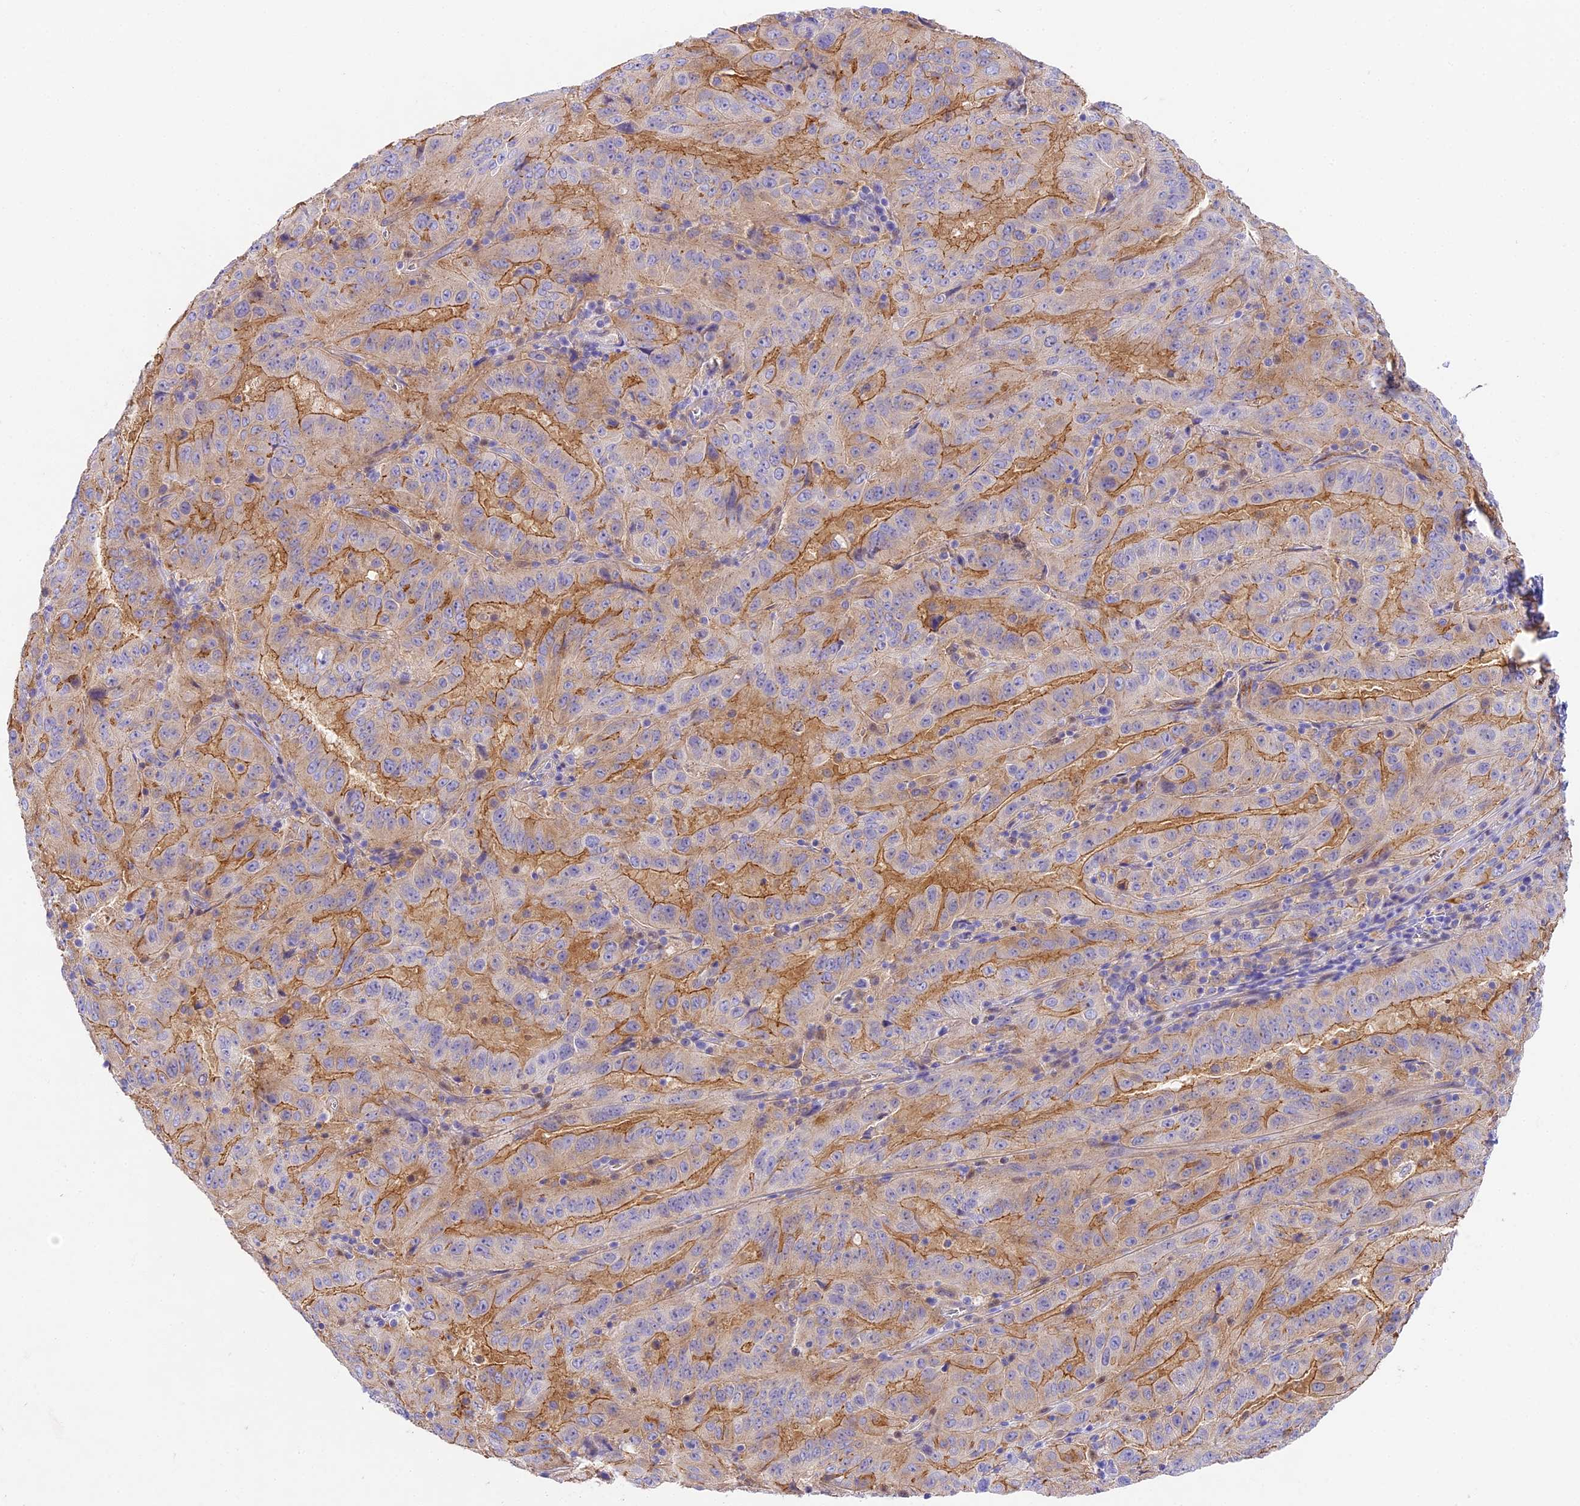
{"staining": {"intensity": "moderate", "quantity": ">75%", "location": "cytoplasmic/membranous"}, "tissue": "pancreatic cancer", "cell_type": "Tumor cells", "image_type": "cancer", "snomed": [{"axis": "morphology", "description": "Adenocarcinoma, NOS"}, {"axis": "topography", "description": "Pancreas"}], "caption": "High-magnification brightfield microscopy of pancreatic adenocarcinoma stained with DAB (brown) and counterstained with hematoxylin (blue). tumor cells exhibit moderate cytoplasmic/membranous expression is present in about>75% of cells.", "gene": "HOMER3", "patient": {"sex": "male", "age": 63}}